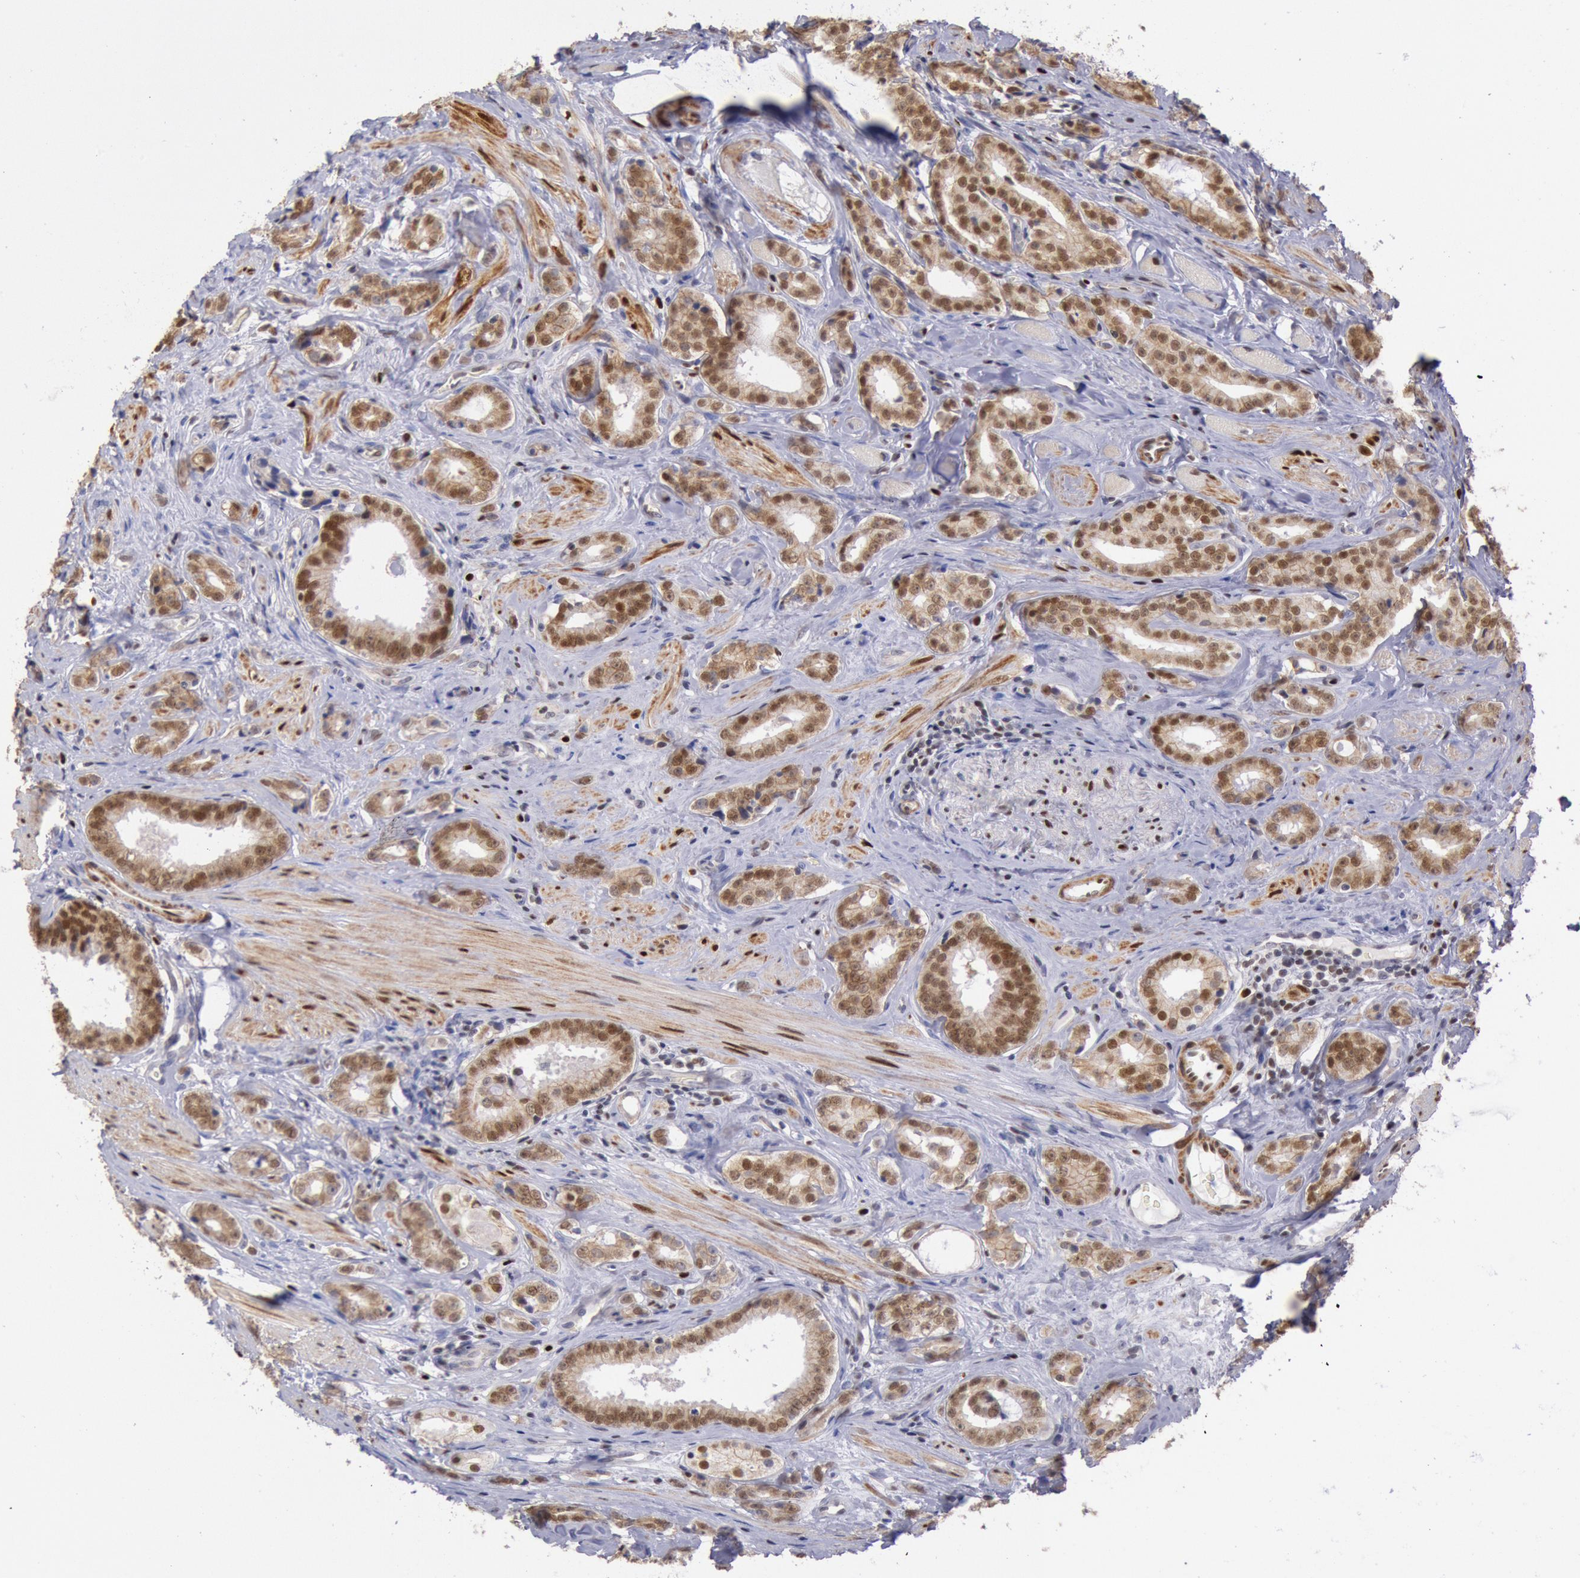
{"staining": {"intensity": "moderate", "quantity": ">75%", "location": "cytoplasmic/membranous,nuclear"}, "tissue": "prostate cancer", "cell_type": "Tumor cells", "image_type": "cancer", "snomed": [{"axis": "morphology", "description": "Adenocarcinoma, Medium grade"}, {"axis": "topography", "description": "Prostate"}], "caption": "Human prostate cancer stained with a brown dye shows moderate cytoplasmic/membranous and nuclear positive expression in approximately >75% of tumor cells.", "gene": "RPS6KA5", "patient": {"sex": "male", "age": 53}}